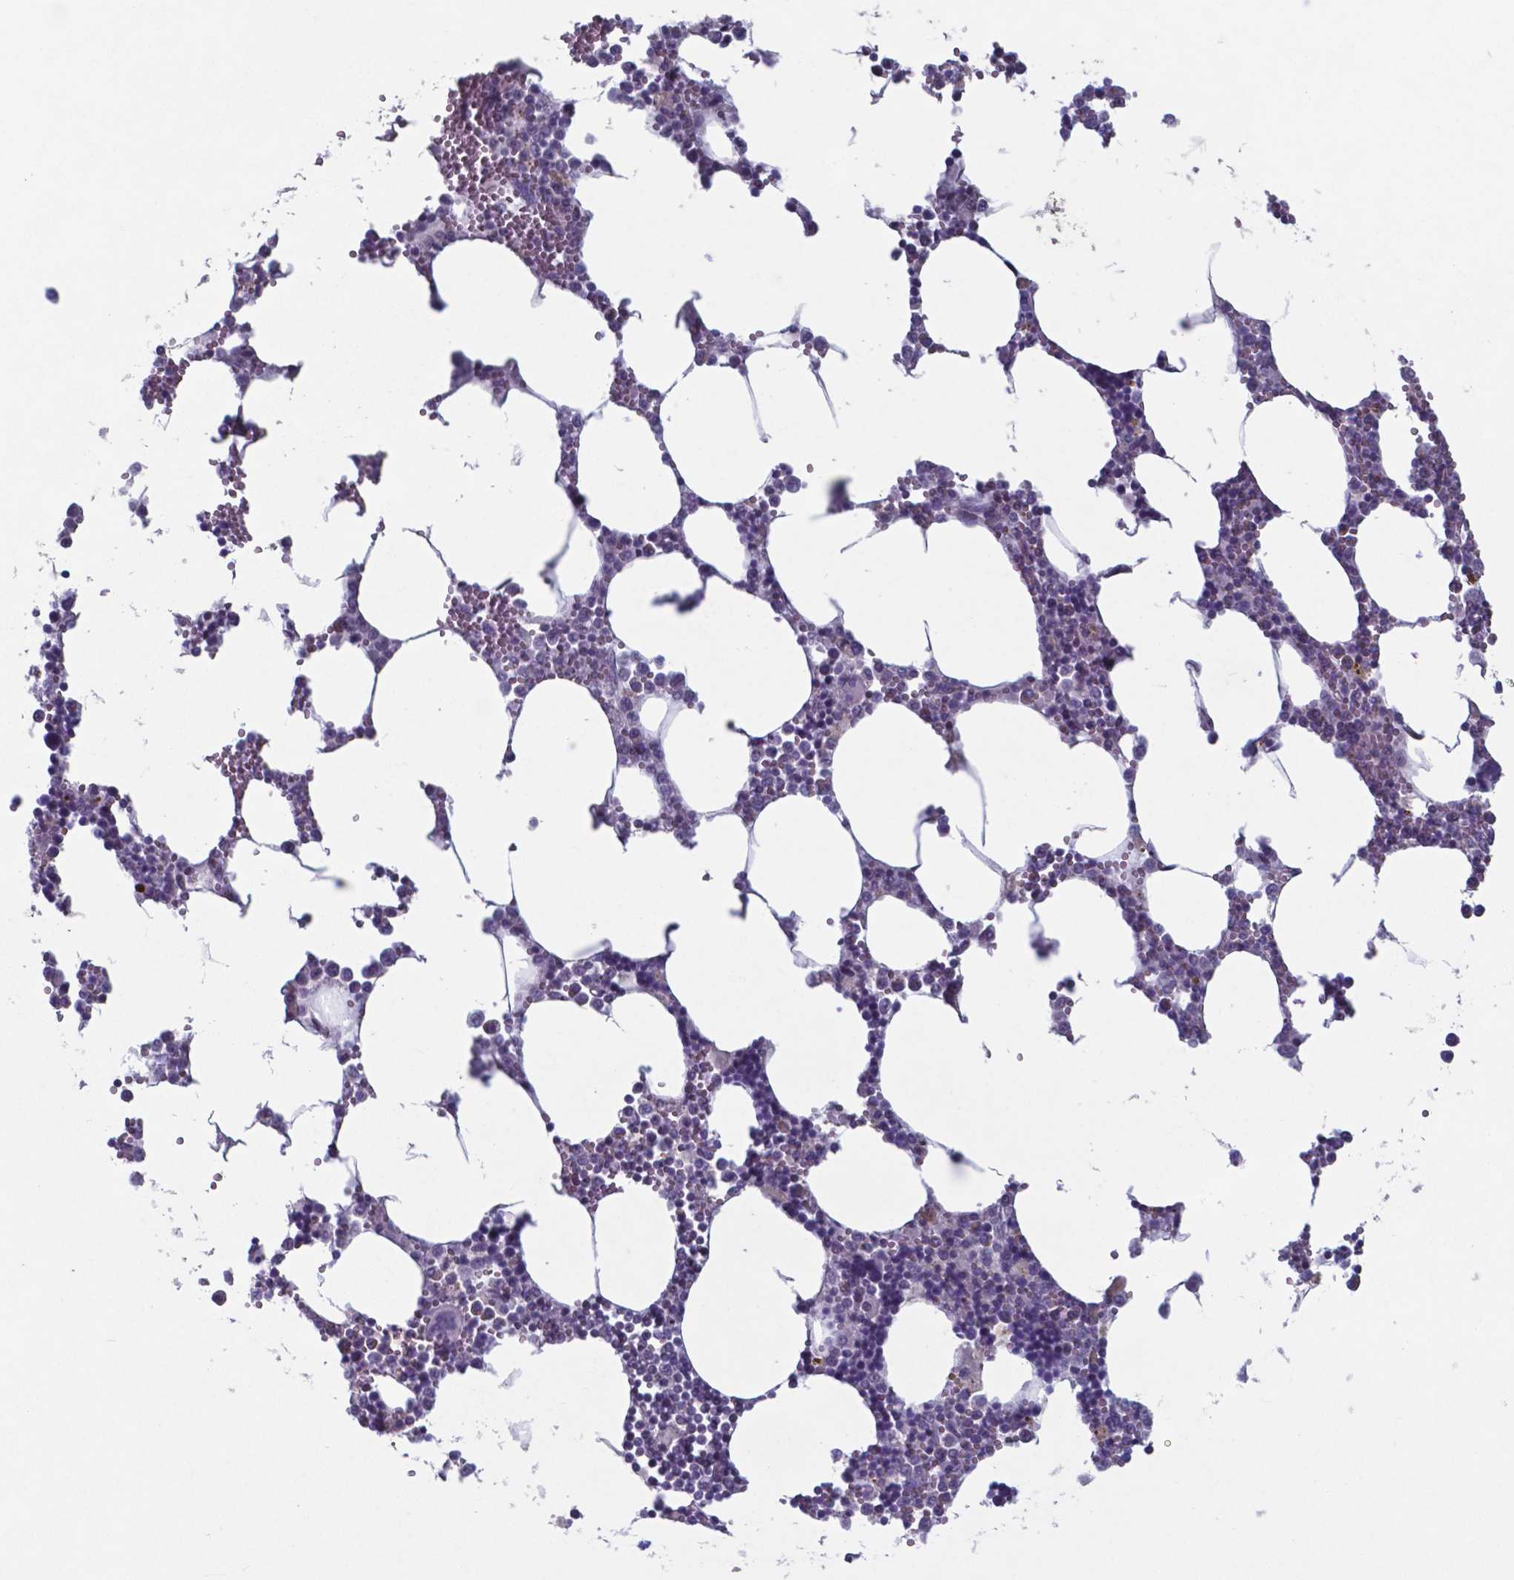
{"staining": {"intensity": "negative", "quantity": "none", "location": "none"}, "tissue": "bone marrow", "cell_type": "Hematopoietic cells", "image_type": "normal", "snomed": [{"axis": "morphology", "description": "Normal tissue, NOS"}, {"axis": "topography", "description": "Bone marrow"}], "caption": "A histopathology image of bone marrow stained for a protein displays no brown staining in hematopoietic cells. The staining was performed using DAB to visualize the protein expression in brown, while the nuclei were stained in blue with hematoxylin (Magnification: 20x).", "gene": "TDP2", "patient": {"sex": "male", "age": 54}}